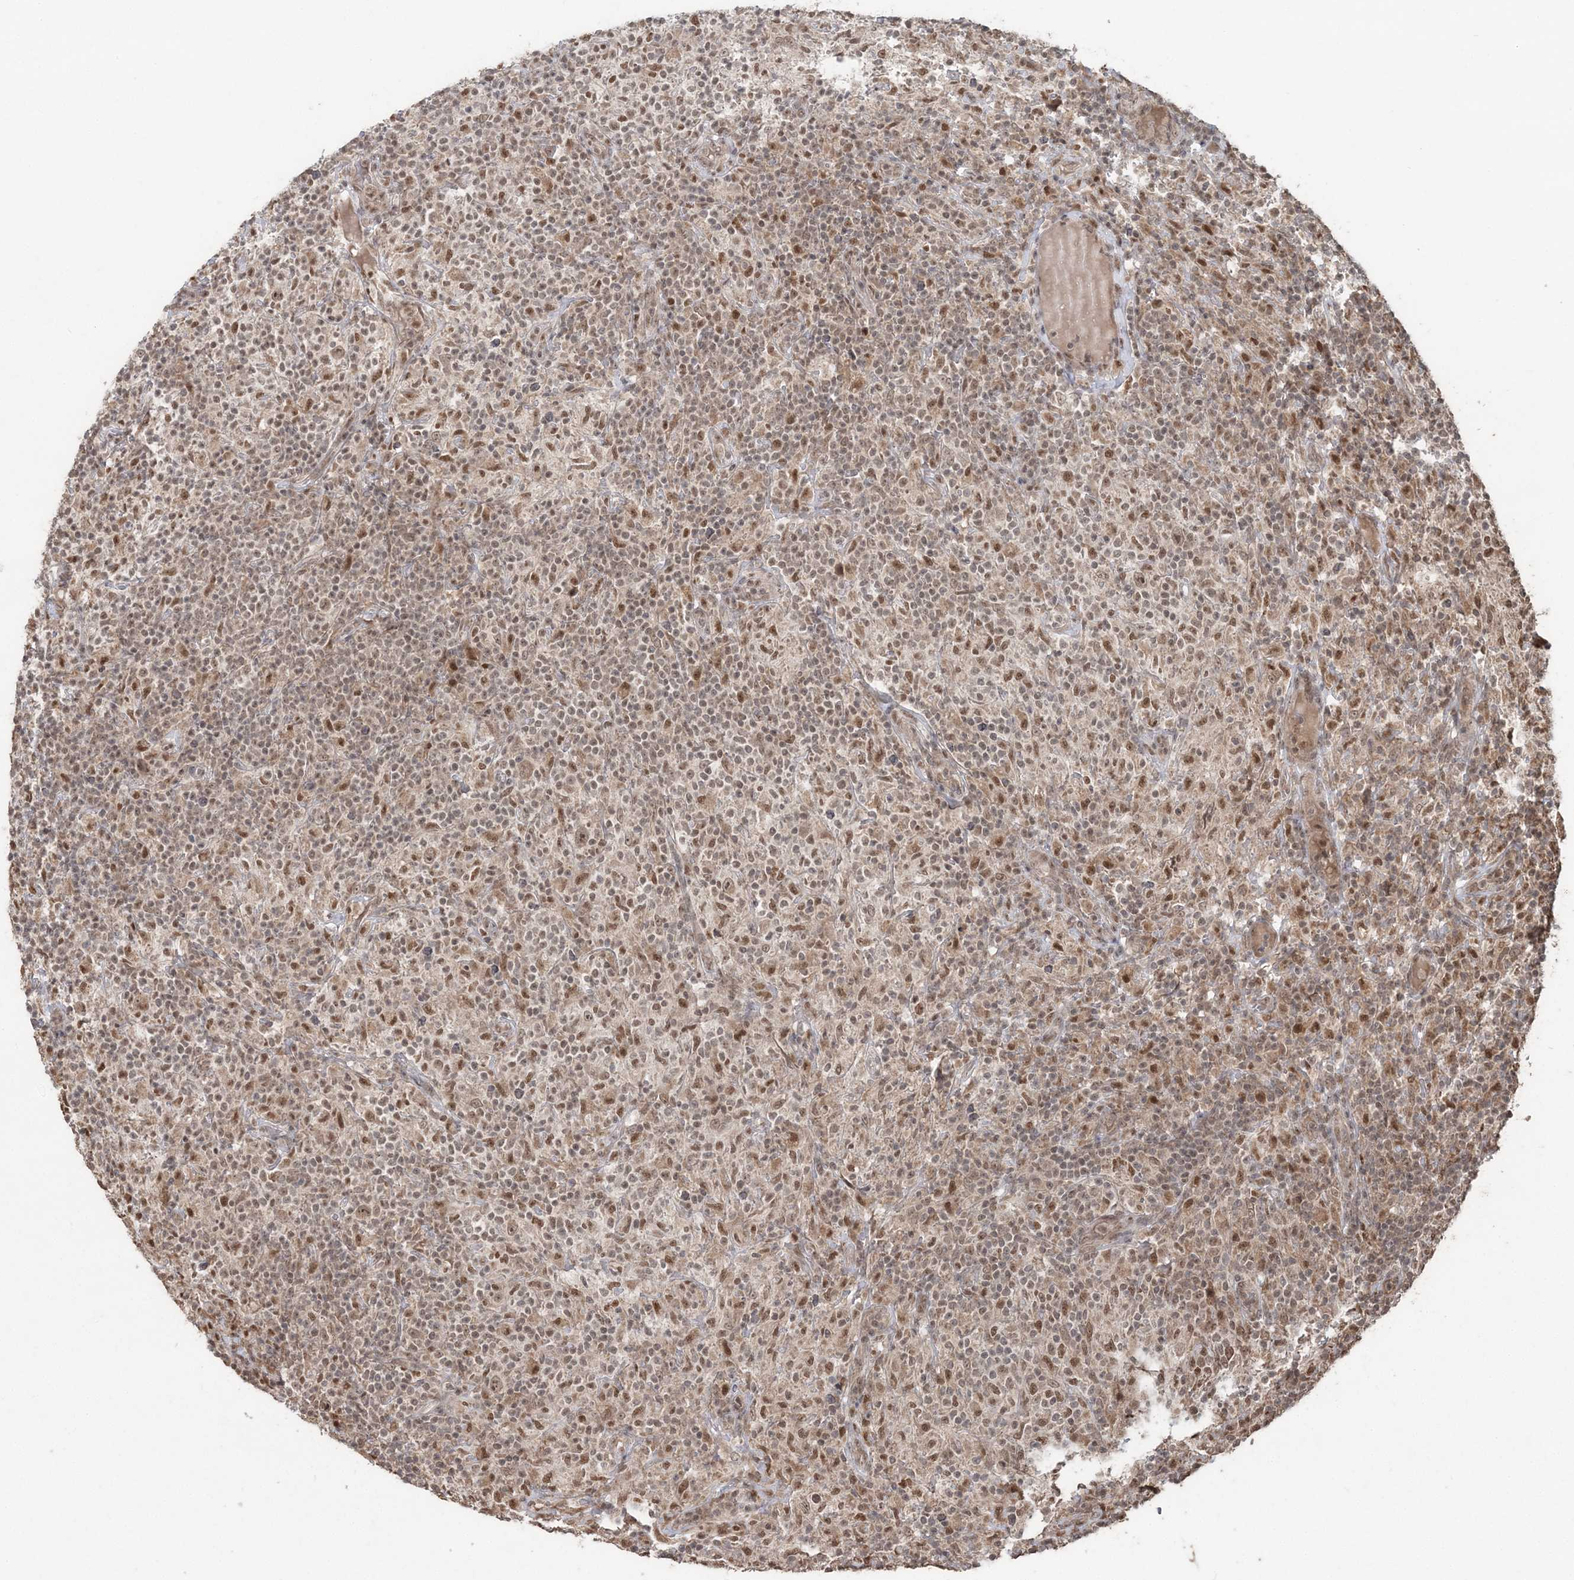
{"staining": {"intensity": "weak", "quantity": ">75%", "location": "nuclear"}, "tissue": "lymphoma", "cell_type": "Tumor cells", "image_type": "cancer", "snomed": [{"axis": "morphology", "description": "Hodgkin's disease, NOS"}, {"axis": "topography", "description": "Lymph node"}], "caption": "High-power microscopy captured an immunohistochemistry (IHC) photomicrograph of Hodgkin's disease, revealing weak nuclear positivity in approximately >75% of tumor cells. The staining was performed using DAB (3,3'-diaminobenzidine), with brown indicating positive protein expression. Nuclei are stained blue with hematoxylin.", "gene": "SLU7", "patient": {"sex": "male", "age": 70}}